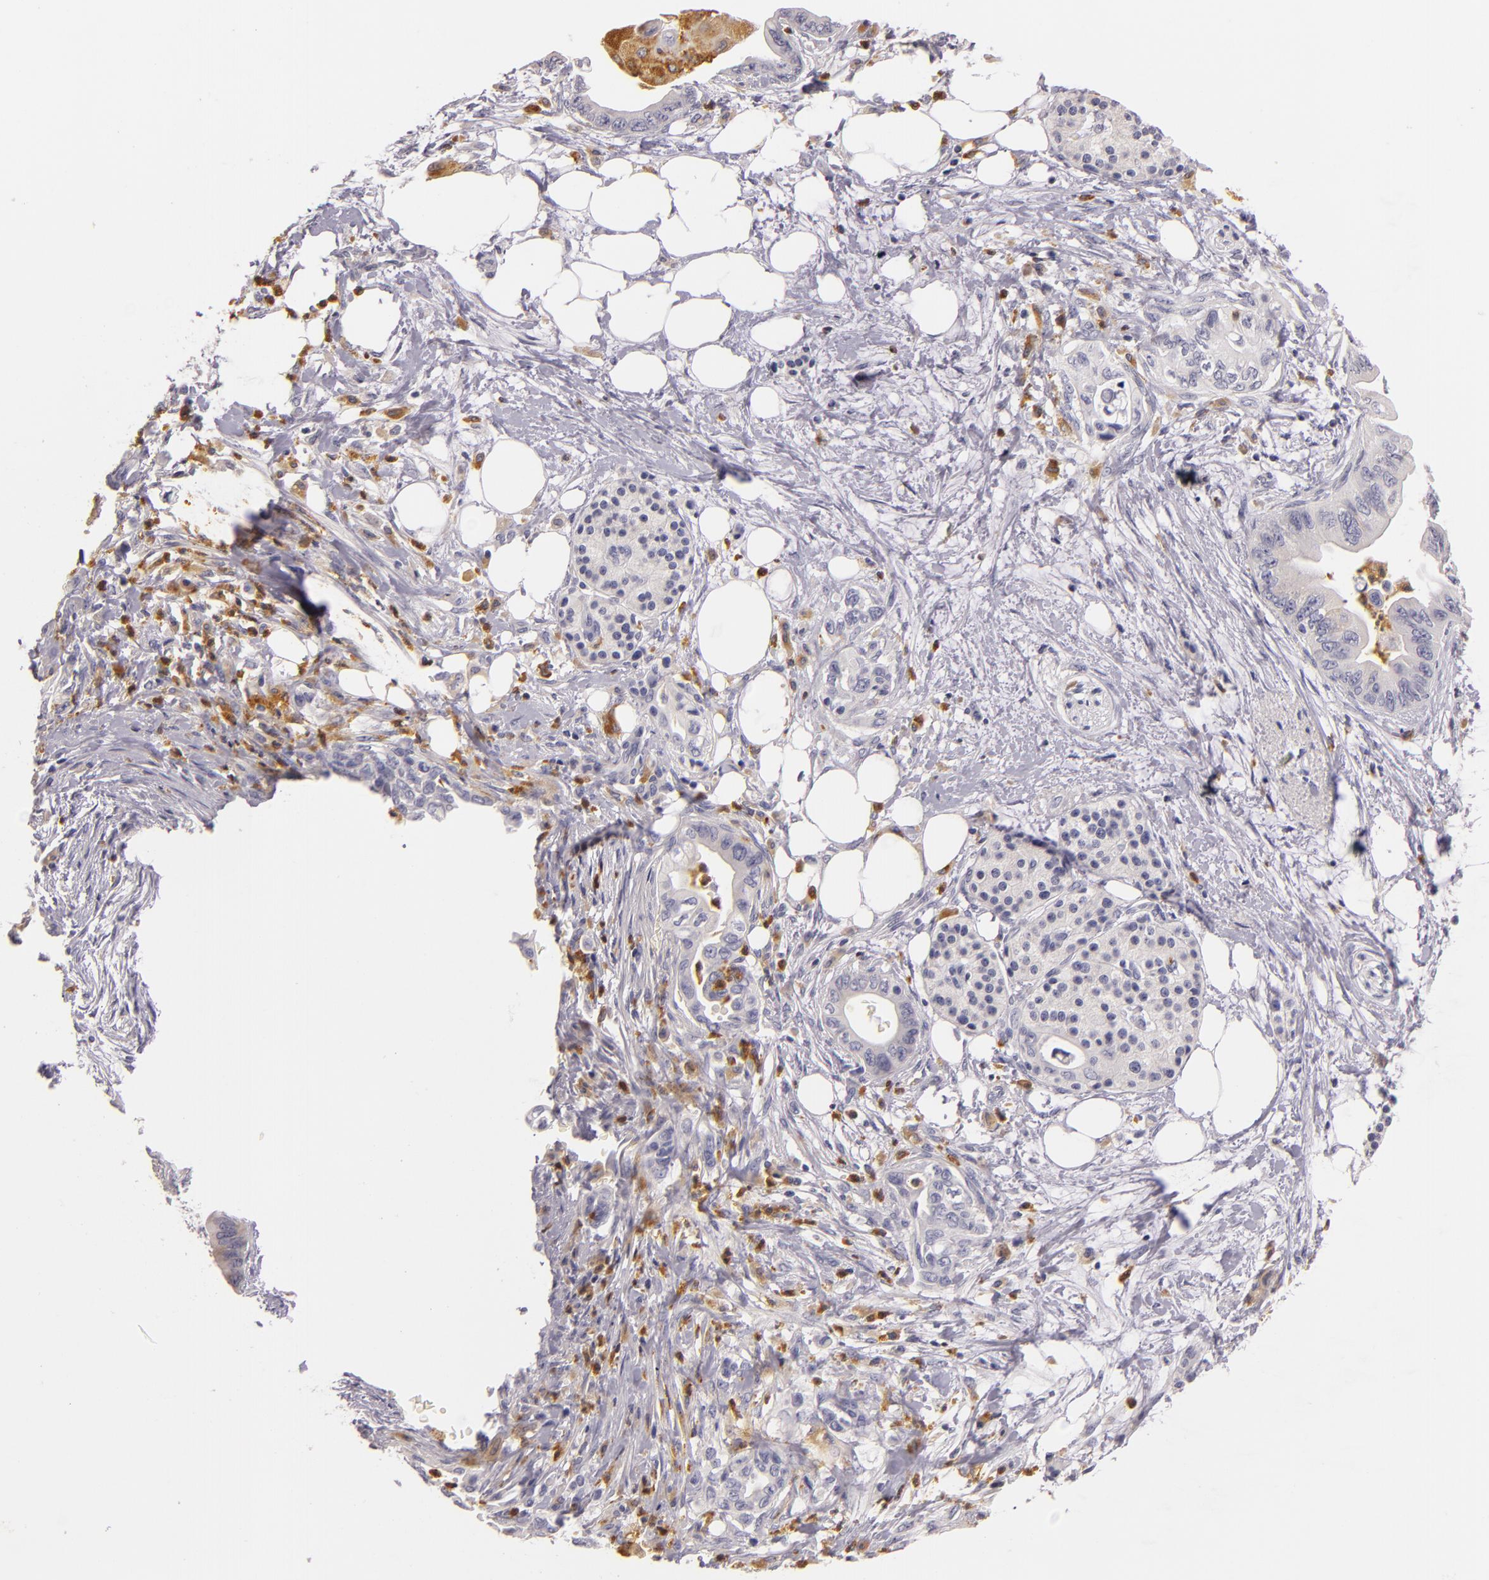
{"staining": {"intensity": "moderate", "quantity": "<25%", "location": "cytoplasmic/membranous"}, "tissue": "pancreatic cancer", "cell_type": "Tumor cells", "image_type": "cancer", "snomed": [{"axis": "morphology", "description": "Adenocarcinoma, NOS"}, {"axis": "topography", "description": "Pancreas"}], "caption": "Adenocarcinoma (pancreatic) stained with a brown dye reveals moderate cytoplasmic/membranous positive expression in approximately <25% of tumor cells.", "gene": "TLR8", "patient": {"sex": "female", "age": 66}}